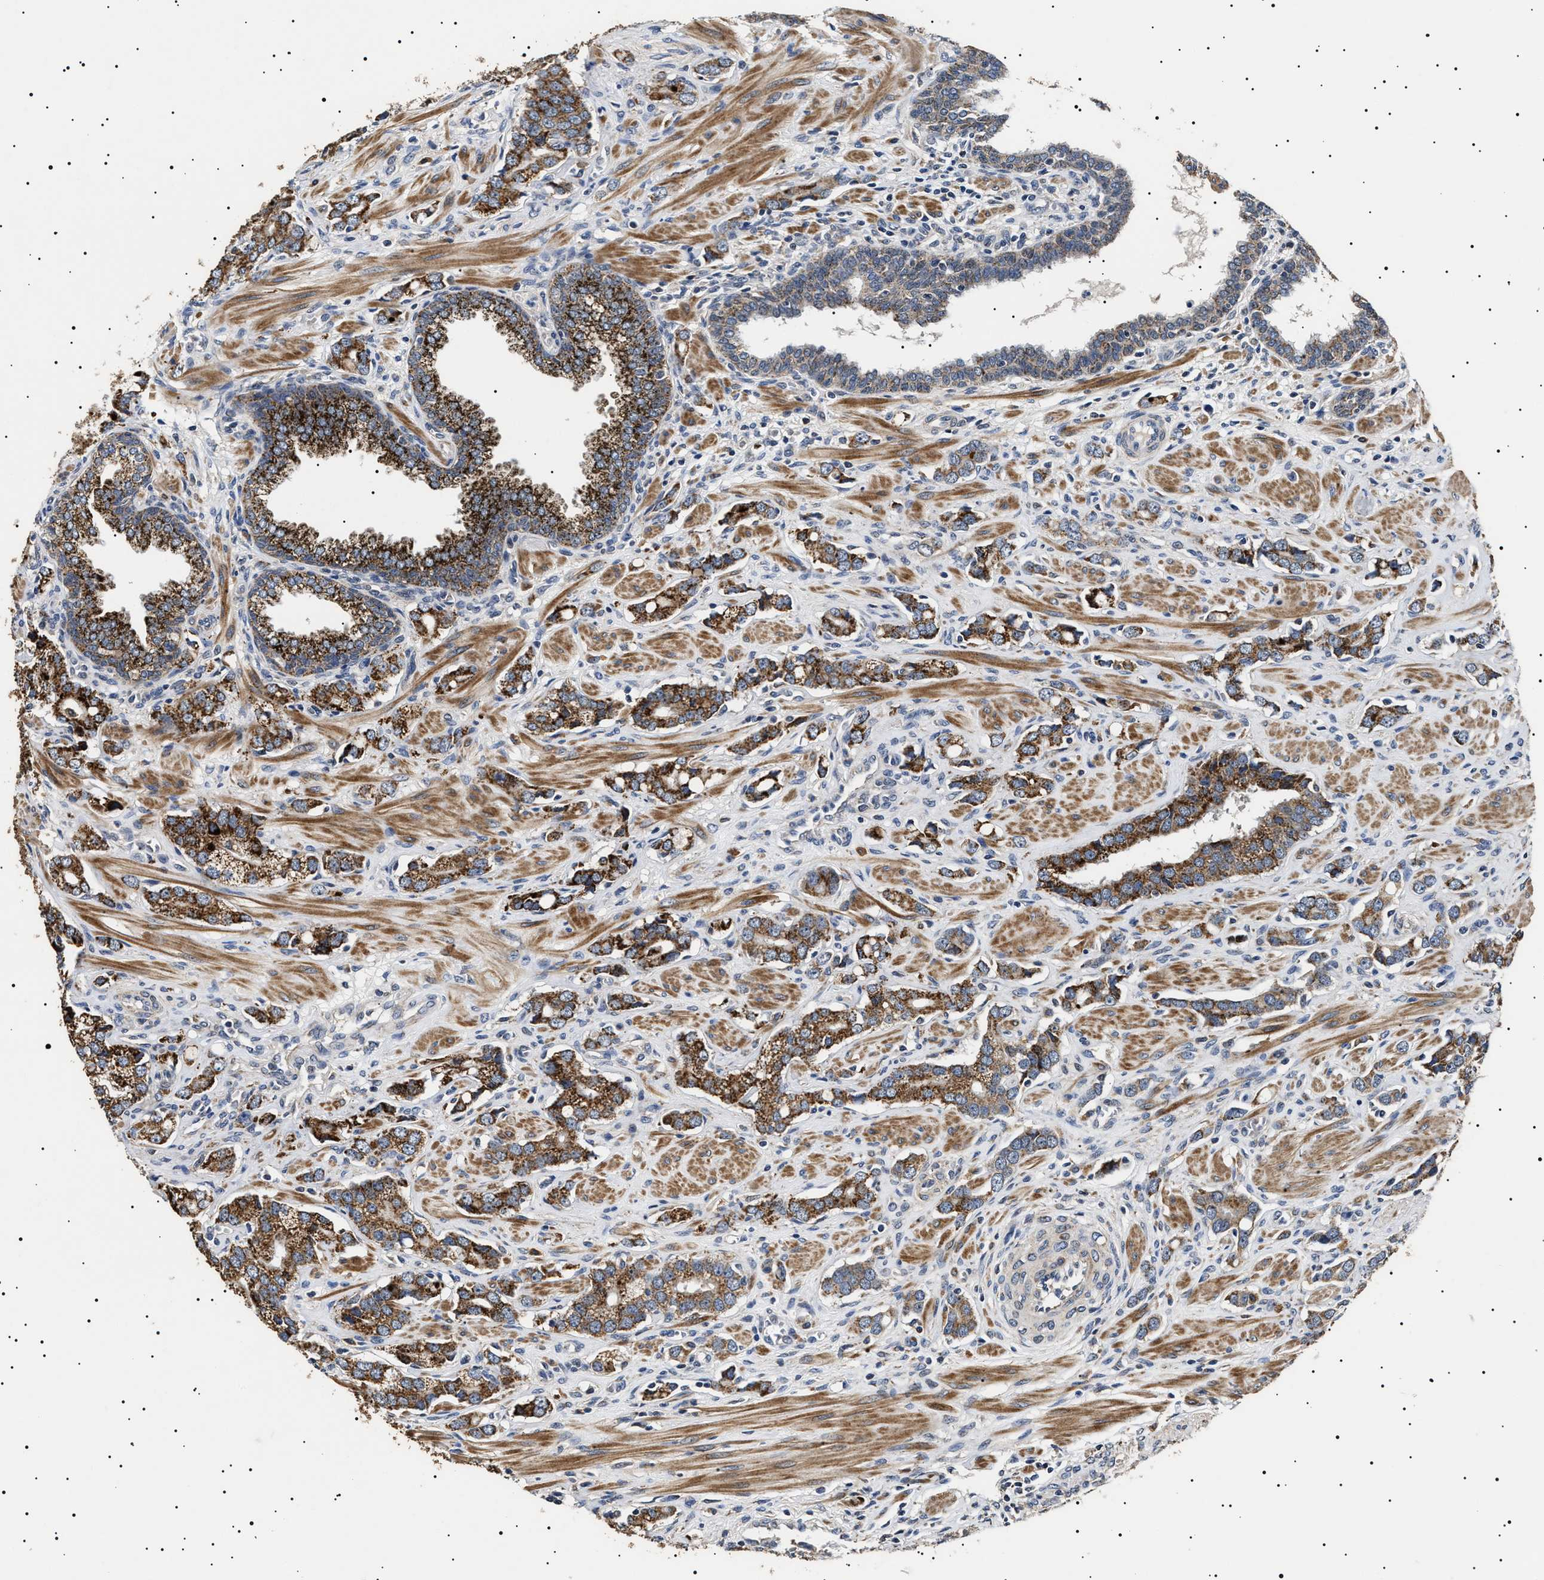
{"staining": {"intensity": "strong", "quantity": ">75%", "location": "cytoplasmic/membranous"}, "tissue": "prostate cancer", "cell_type": "Tumor cells", "image_type": "cancer", "snomed": [{"axis": "morphology", "description": "Adenocarcinoma, High grade"}, {"axis": "topography", "description": "Prostate"}], "caption": "Prostate high-grade adenocarcinoma tissue exhibits strong cytoplasmic/membranous staining in about >75% of tumor cells, visualized by immunohistochemistry.", "gene": "RAB34", "patient": {"sex": "male", "age": 52}}